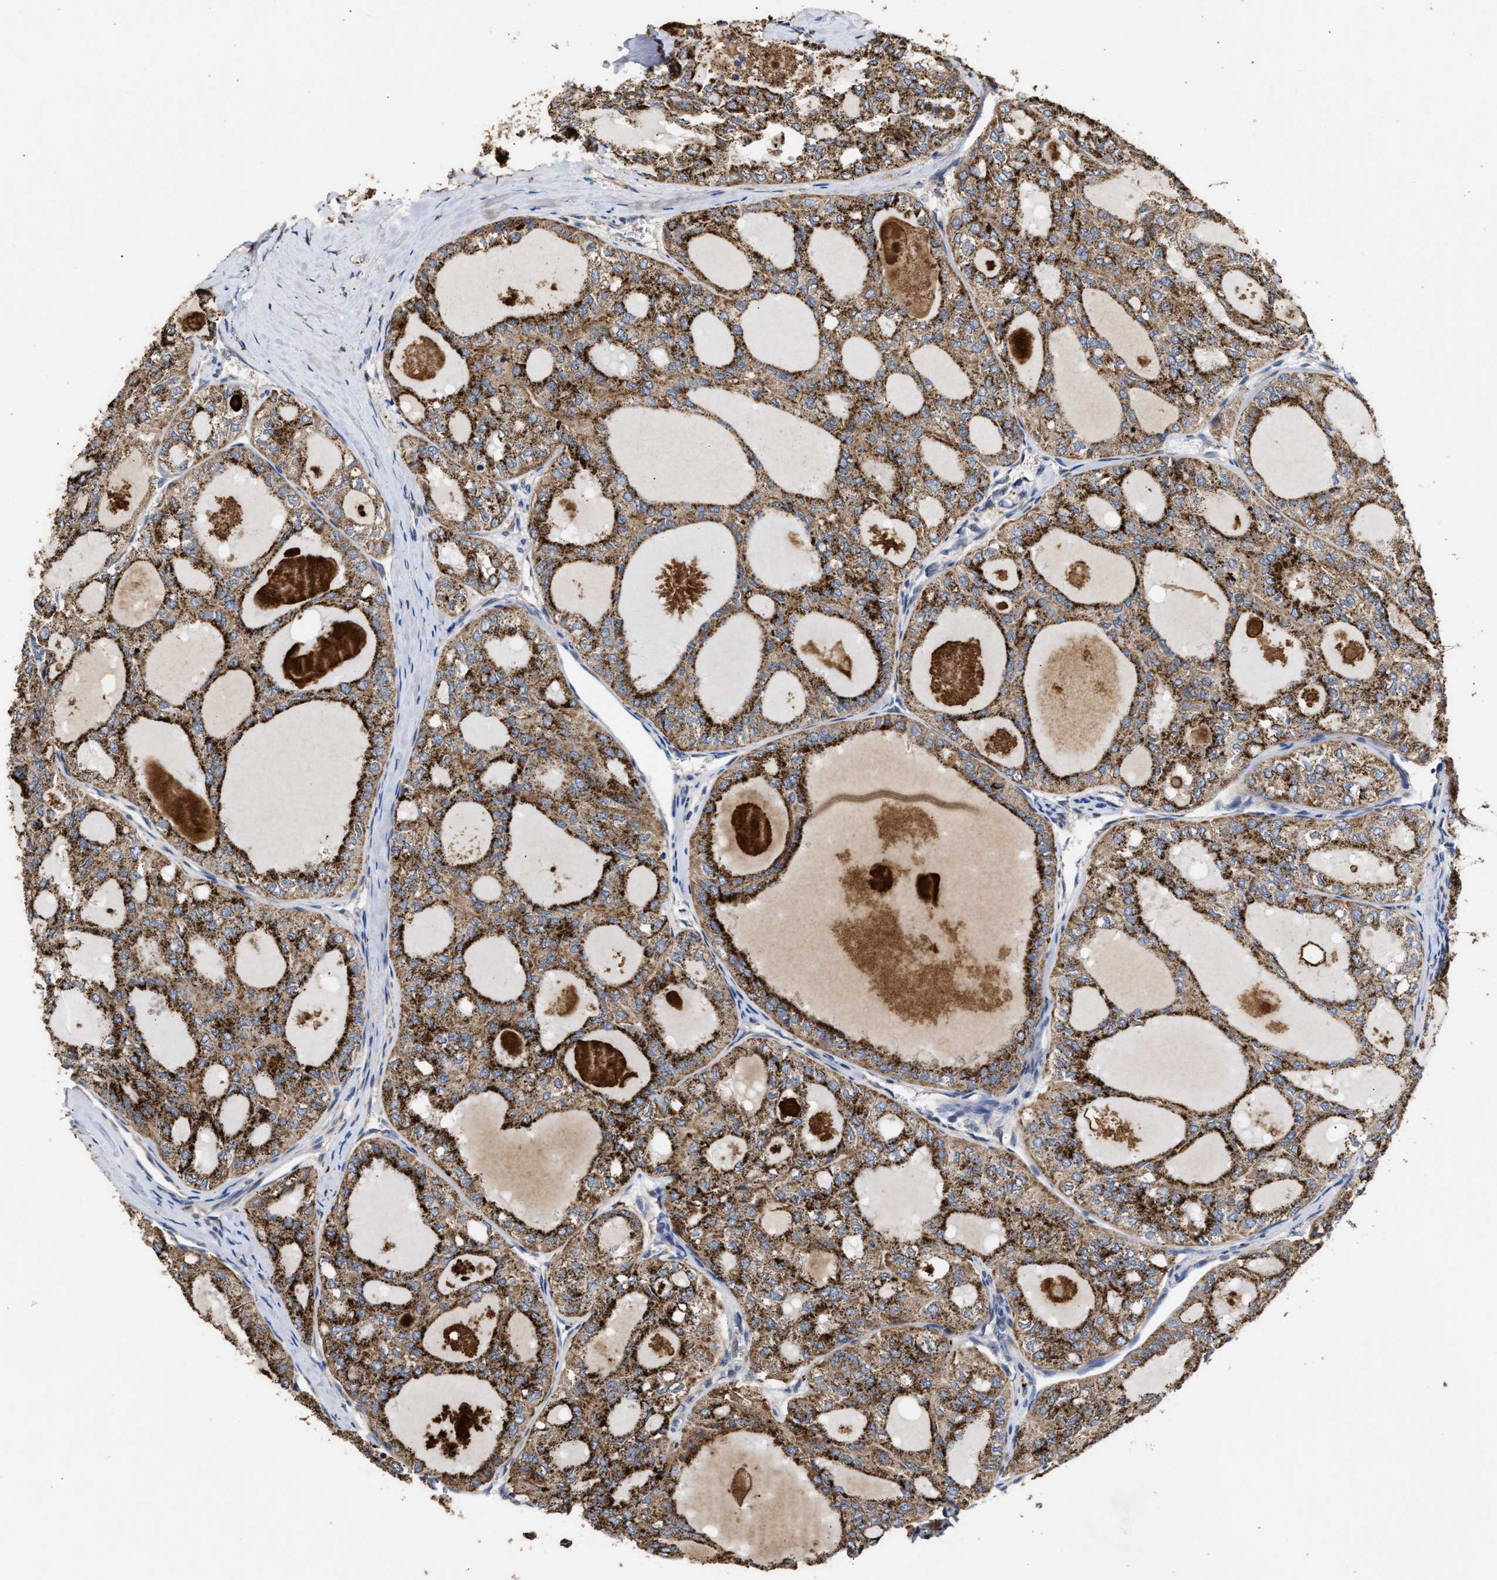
{"staining": {"intensity": "strong", "quantity": "25%-75%", "location": "cytoplasmic/membranous"}, "tissue": "thyroid cancer", "cell_type": "Tumor cells", "image_type": "cancer", "snomed": [{"axis": "morphology", "description": "Follicular adenoma carcinoma, NOS"}, {"axis": "topography", "description": "Thyroid gland"}], "caption": "There is high levels of strong cytoplasmic/membranous staining in tumor cells of thyroid cancer, as demonstrated by immunohistochemical staining (brown color).", "gene": "GOSR1", "patient": {"sex": "male", "age": 75}}